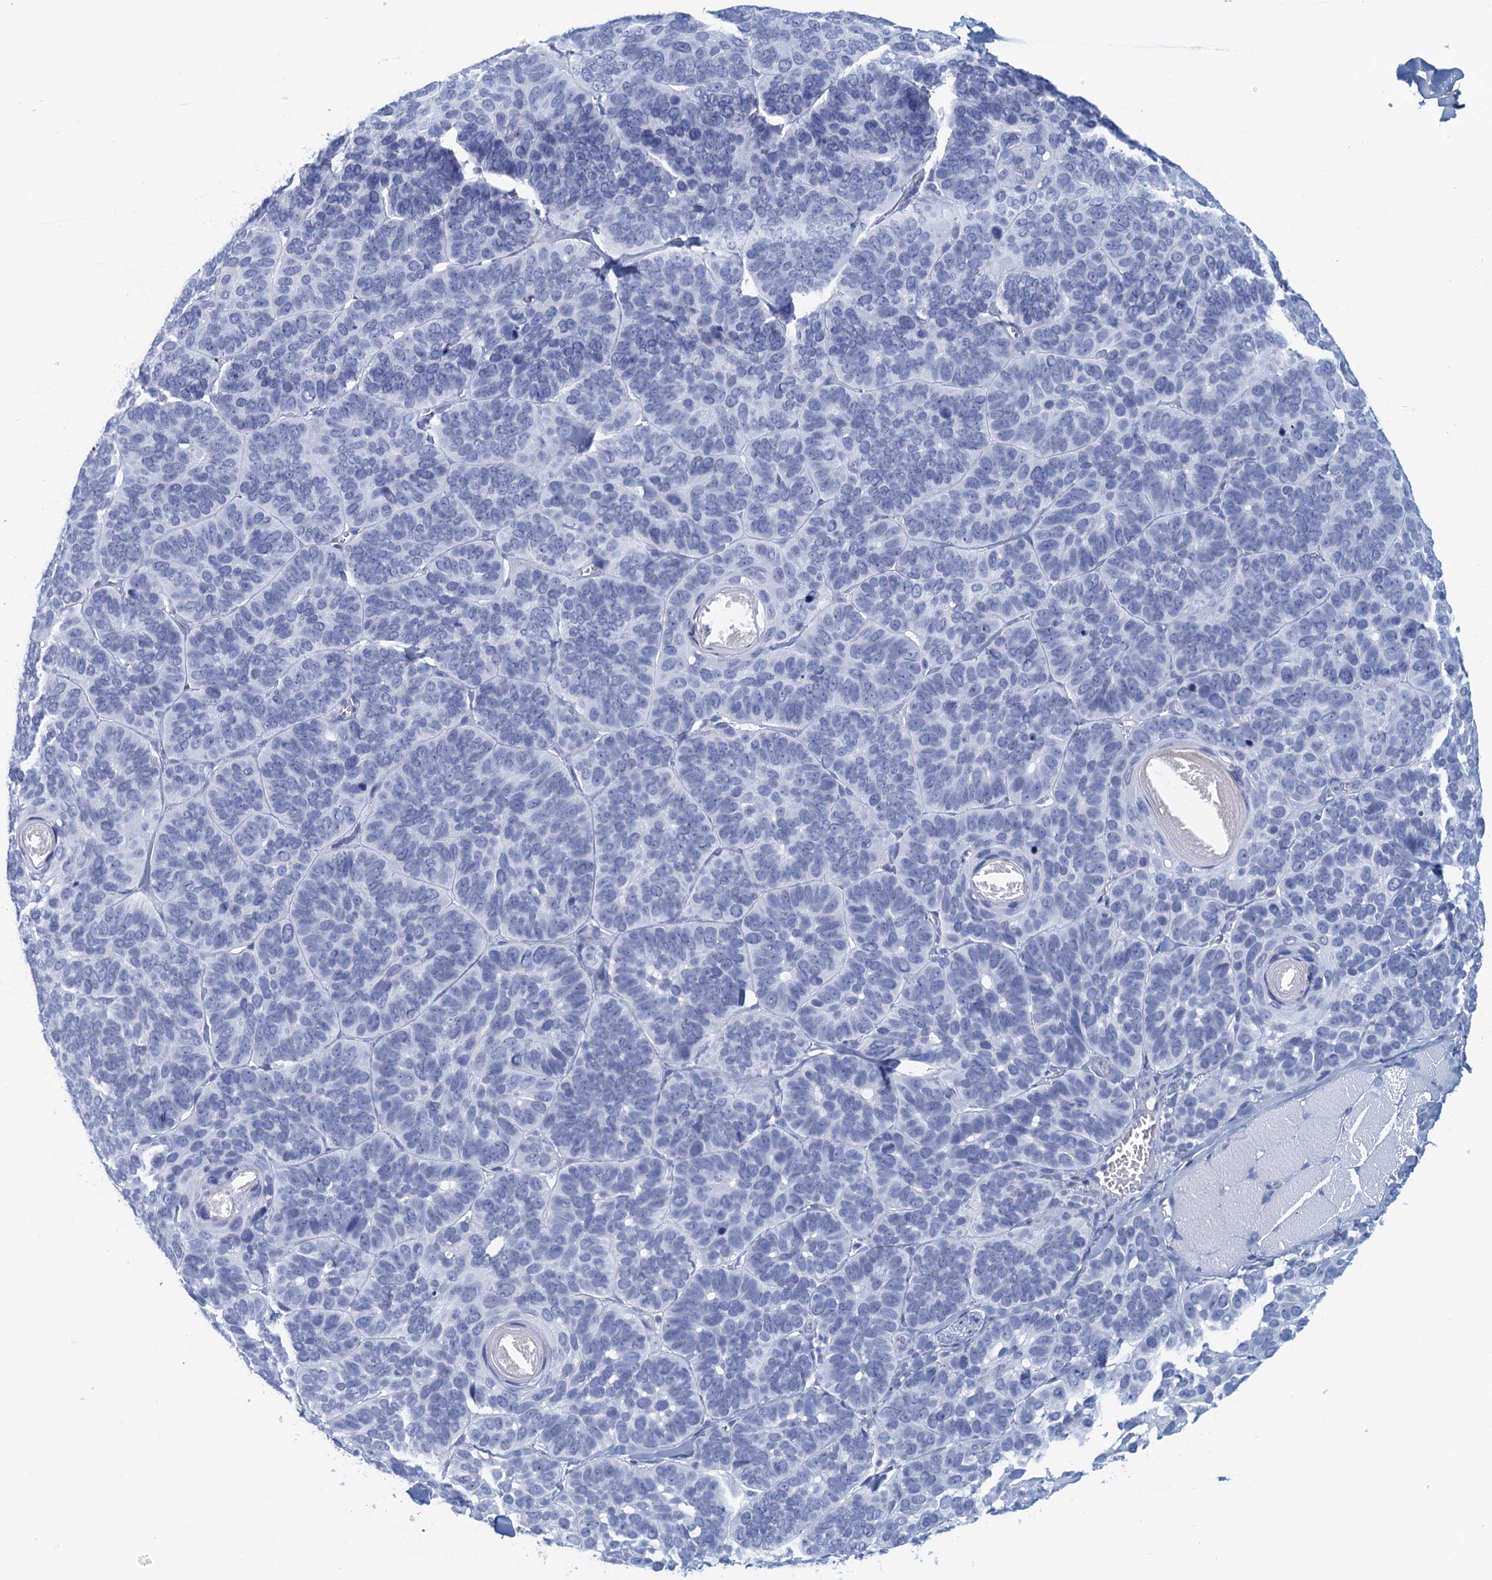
{"staining": {"intensity": "negative", "quantity": "none", "location": "none"}, "tissue": "skin cancer", "cell_type": "Tumor cells", "image_type": "cancer", "snomed": [{"axis": "morphology", "description": "Basal cell carcinoma"}, {"axis": "topography", "description": "Skin"}], "caption": "Tumor cells are negative for protein expression in human skin basal cell carcinoma.", "gene": "CYP51A1", "patient": {"sex": "male", "age": 62}}